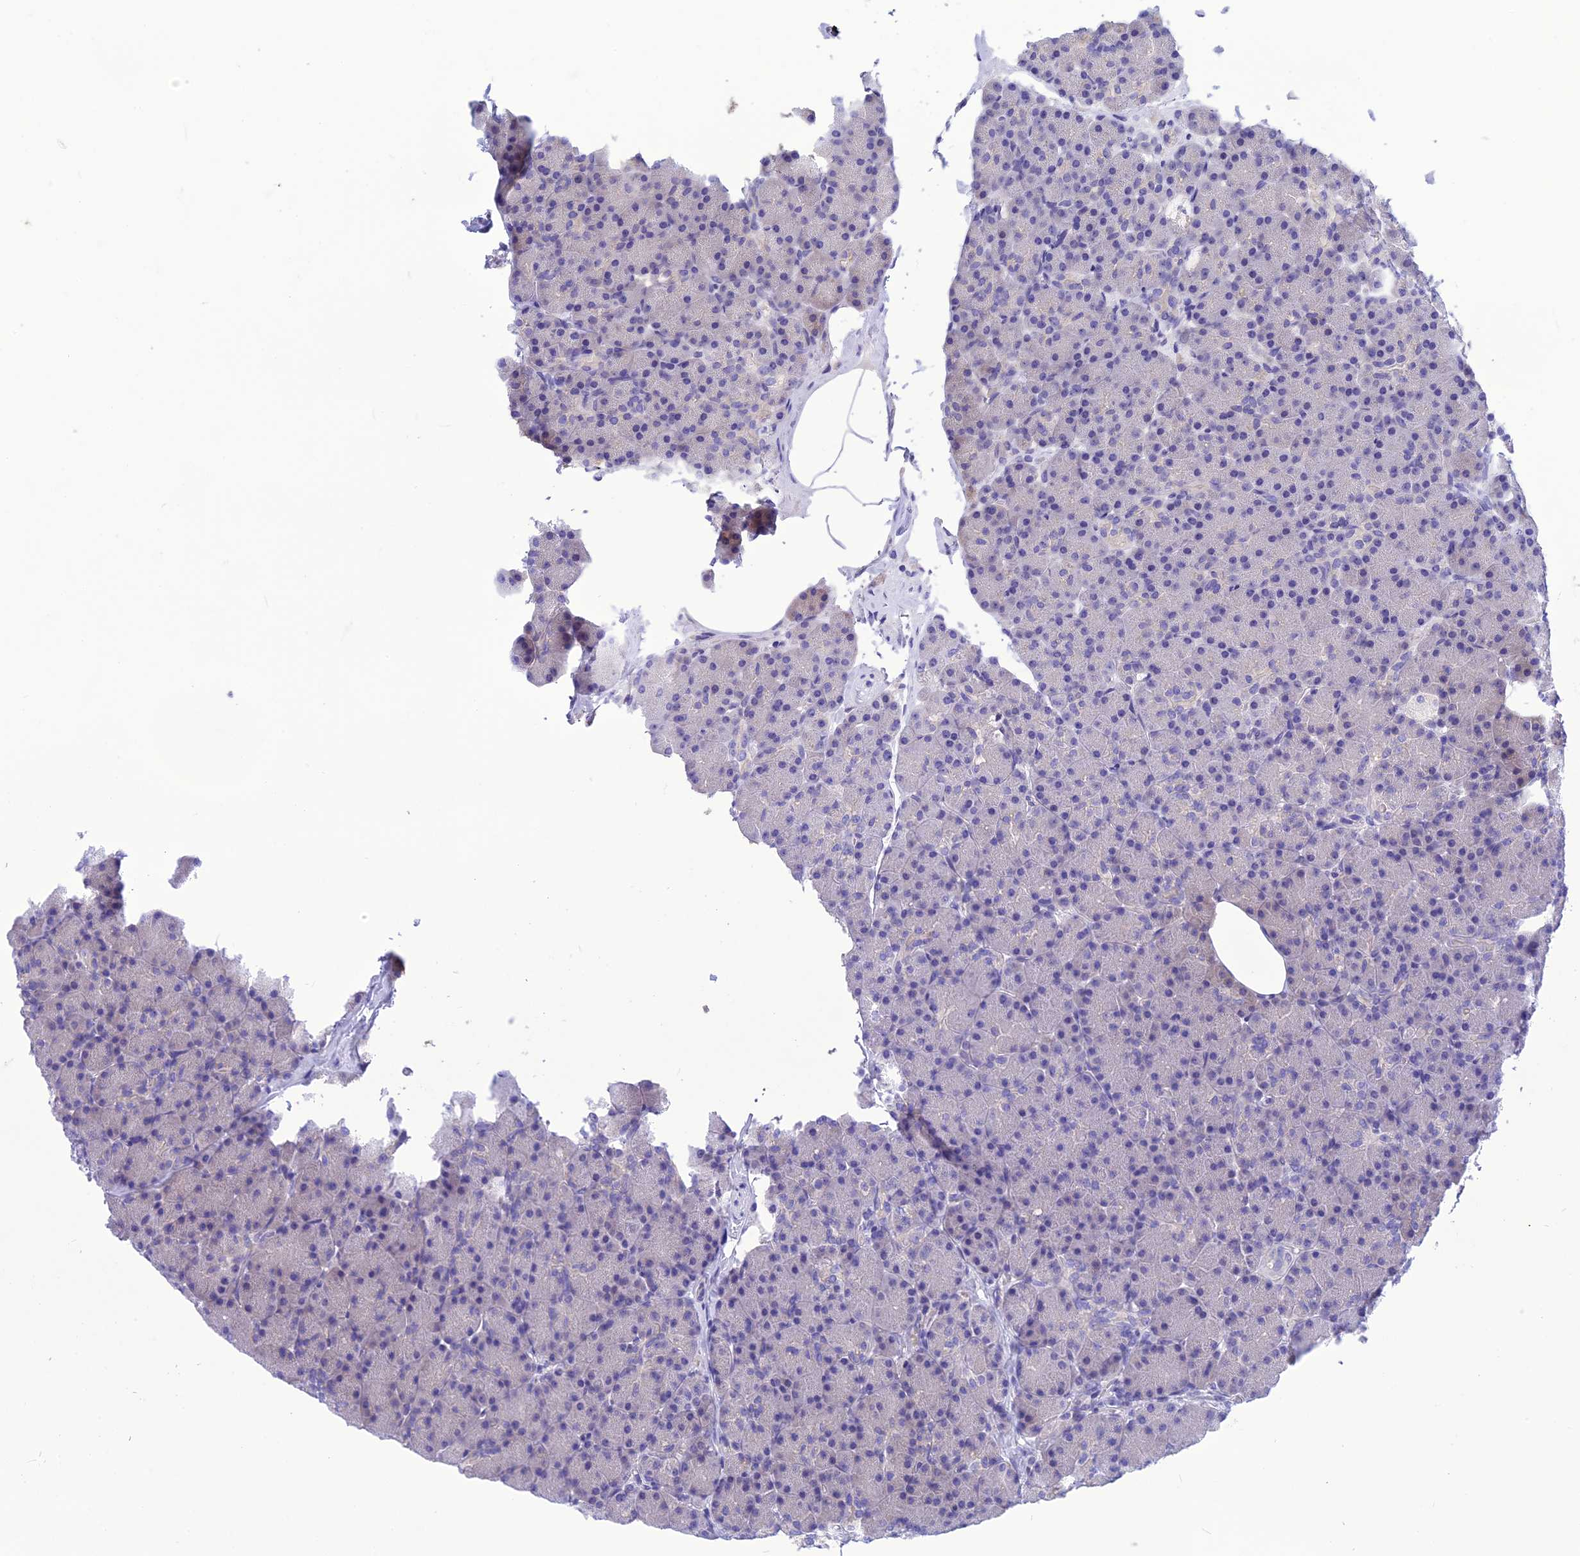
{"staining": {"intensity": "negative", "quantity": "none", "location": "none"}, "tissue": "pancreas", "cell_type": "Exocrine glandular cells", "image_type": "normal", "snomed": [{"axis": "morphology", "description": "Normal tissue, NOS"}, {"axis": "topography", "description": "Pancreas"}], "caption": "Micrograph shows no protein staining in exocrine glandular cells of unremarkable pancreas.", "gene": "BBS2", "patient": {"sex": "female", "age": 43}}